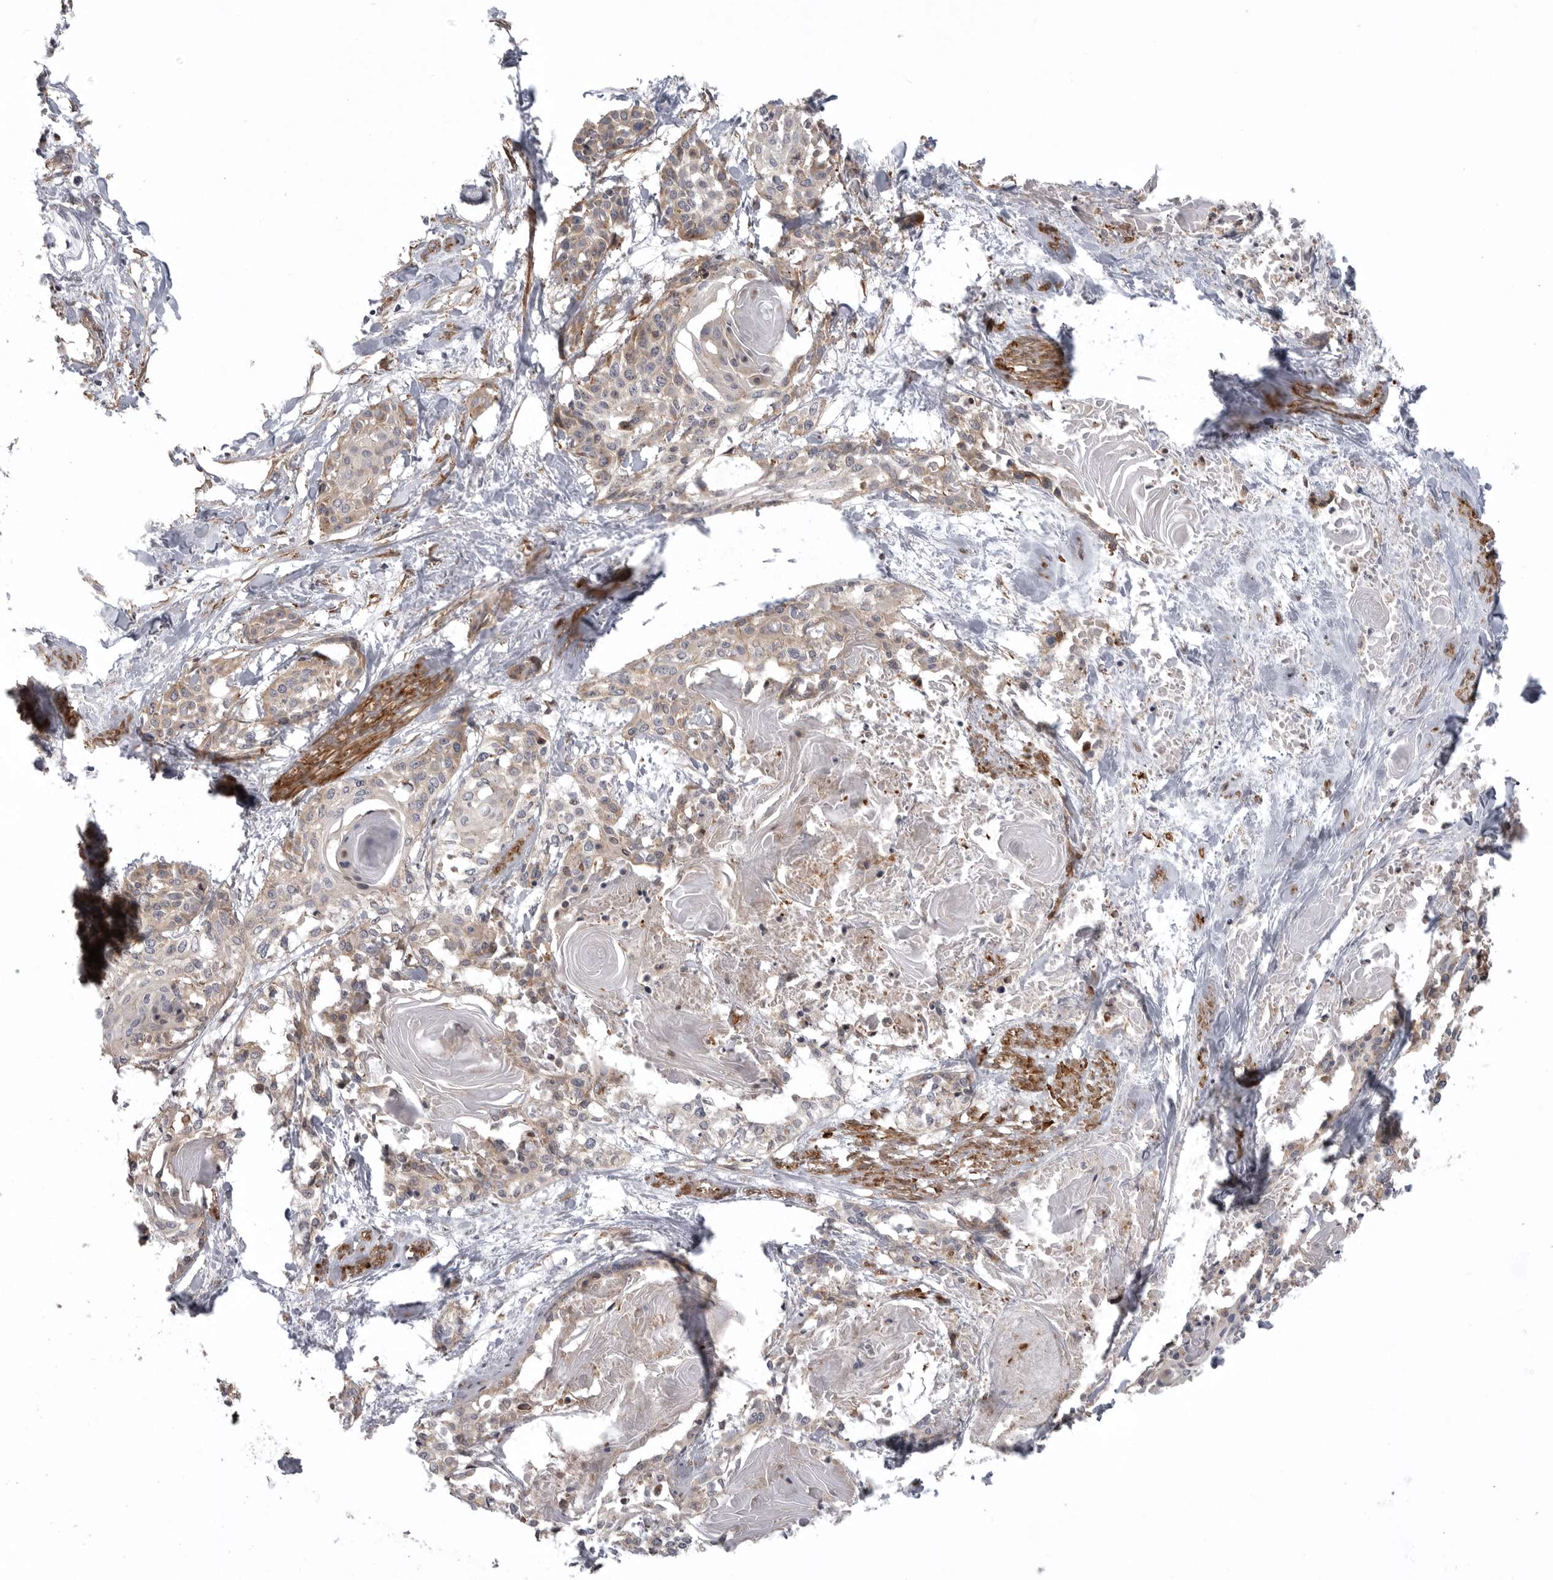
{"staining": {"intensity": "weak", "quantity": ">75%", "location": "cytoplasmic/membranous"}, "tissue": "cervical cancer", "cell_type": "Tumor cells", "image_type": "cancer", "snomed": [{"axis": "morphology", "description": "Squamous cell carcinoma, NOS"}, {"axis": "topography", "description": "Cervix"}], "caption": "Cervical cancer (squamous cell carcinoma) stained for a protein (brown) demonstrates weak cytoplasmic/membranous positive expression in about >75% of tumor cells.", "gene": "SCP2", "patient": {"sex": "female", "age": 57}}